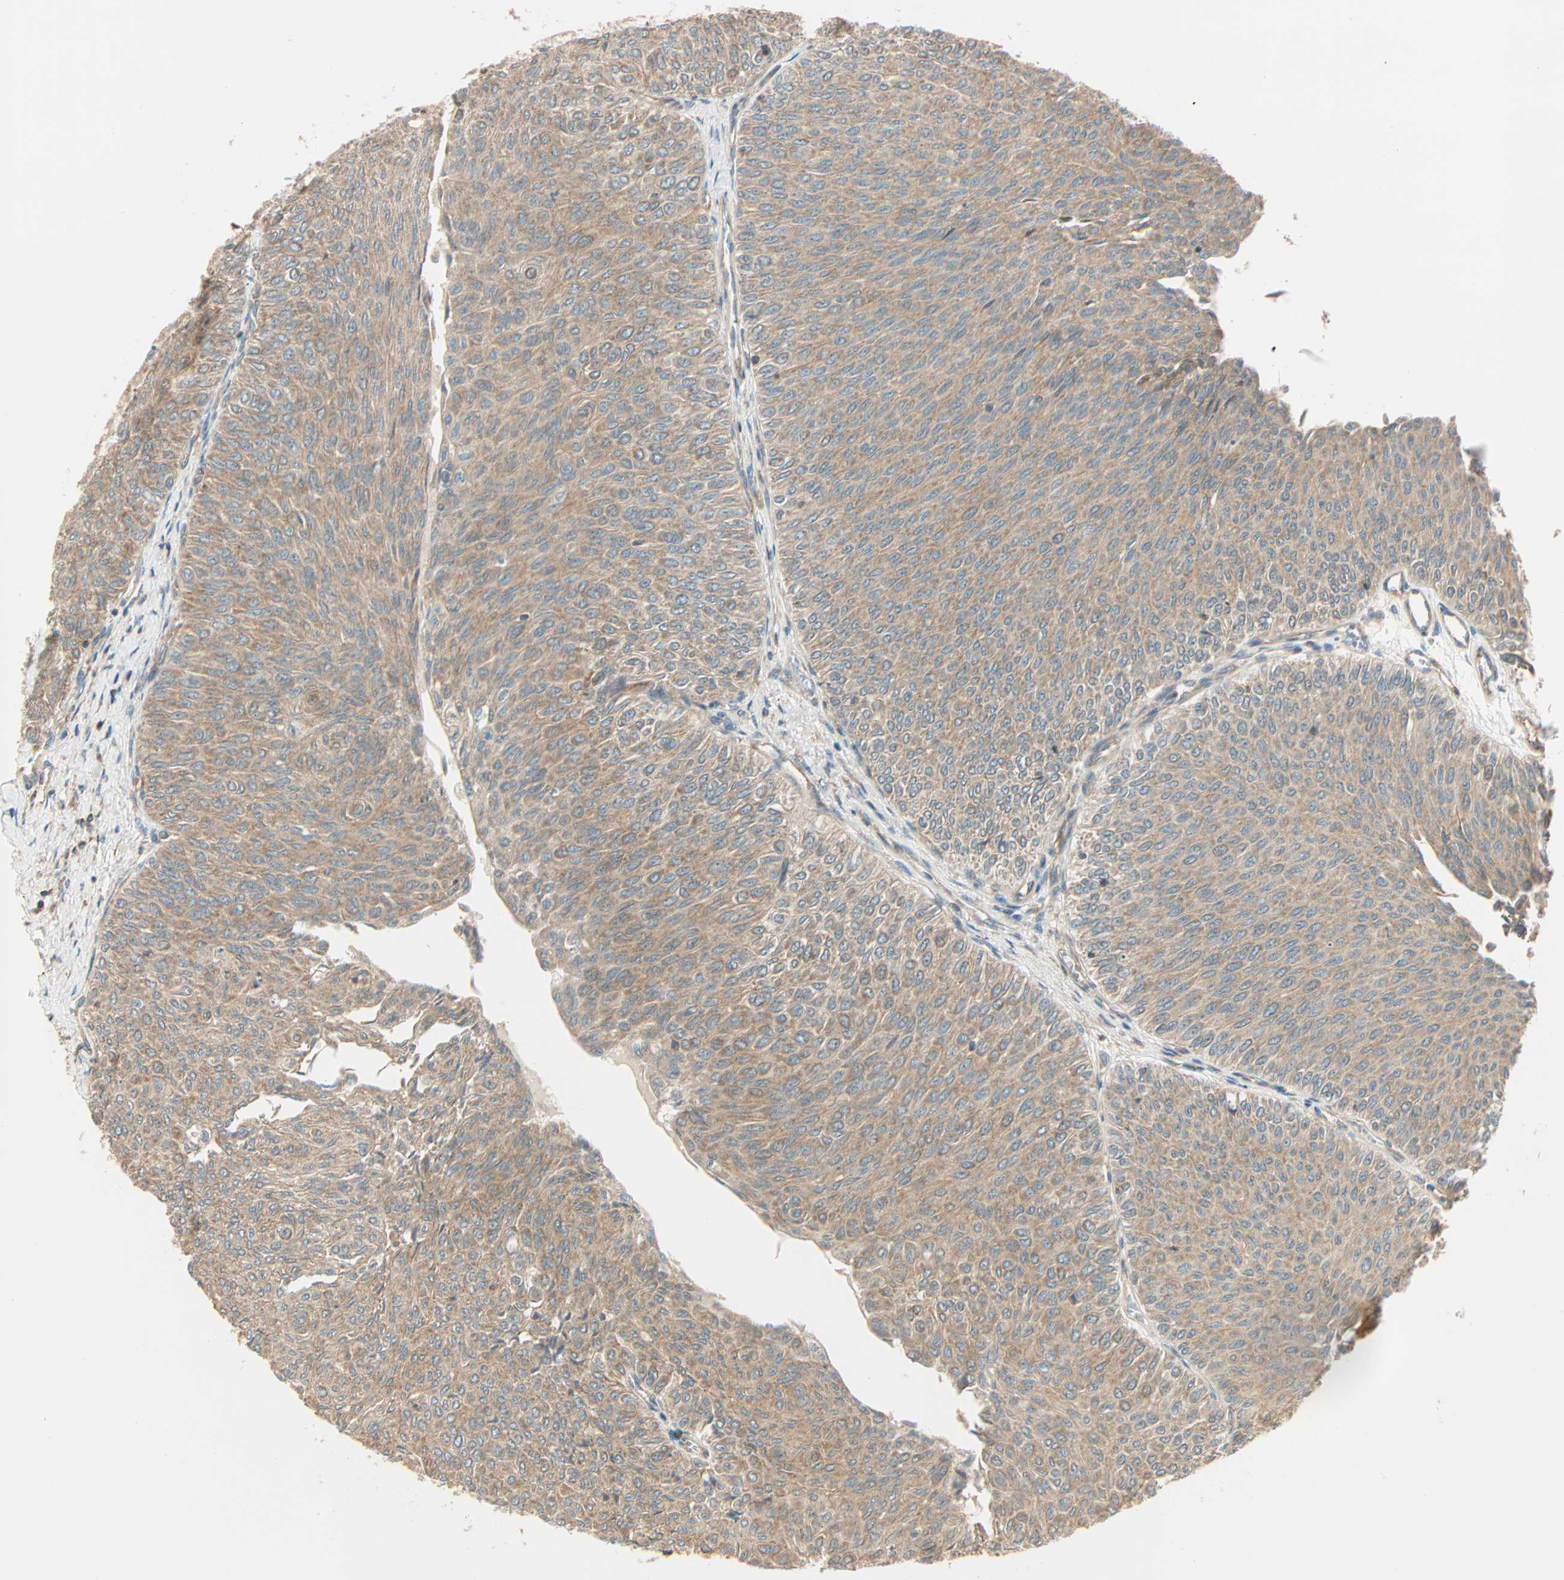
{"staining": {"intensity": "moderate", "quantity": ">75%", "location": "cytoplasmic/membranous"}, "tissue": "urothelial cancer", "cell_type": "Tumor cells", "image_type": "cancer", "snomed": [{"axis": "morphology", "description": "Urothelial carcinoma, Low grade"}, {"axis": "topography", "description": "Urinary bladder"}], "caption": "This is a histology image of immunohistochemistry staining of urothelial carcinoma (low-grade), which shows moderate staining in the cytoplasmic/membranous of tumor cells.", "gene": "PNPLA6", "patient": {"sex": "male", "age": 78}}